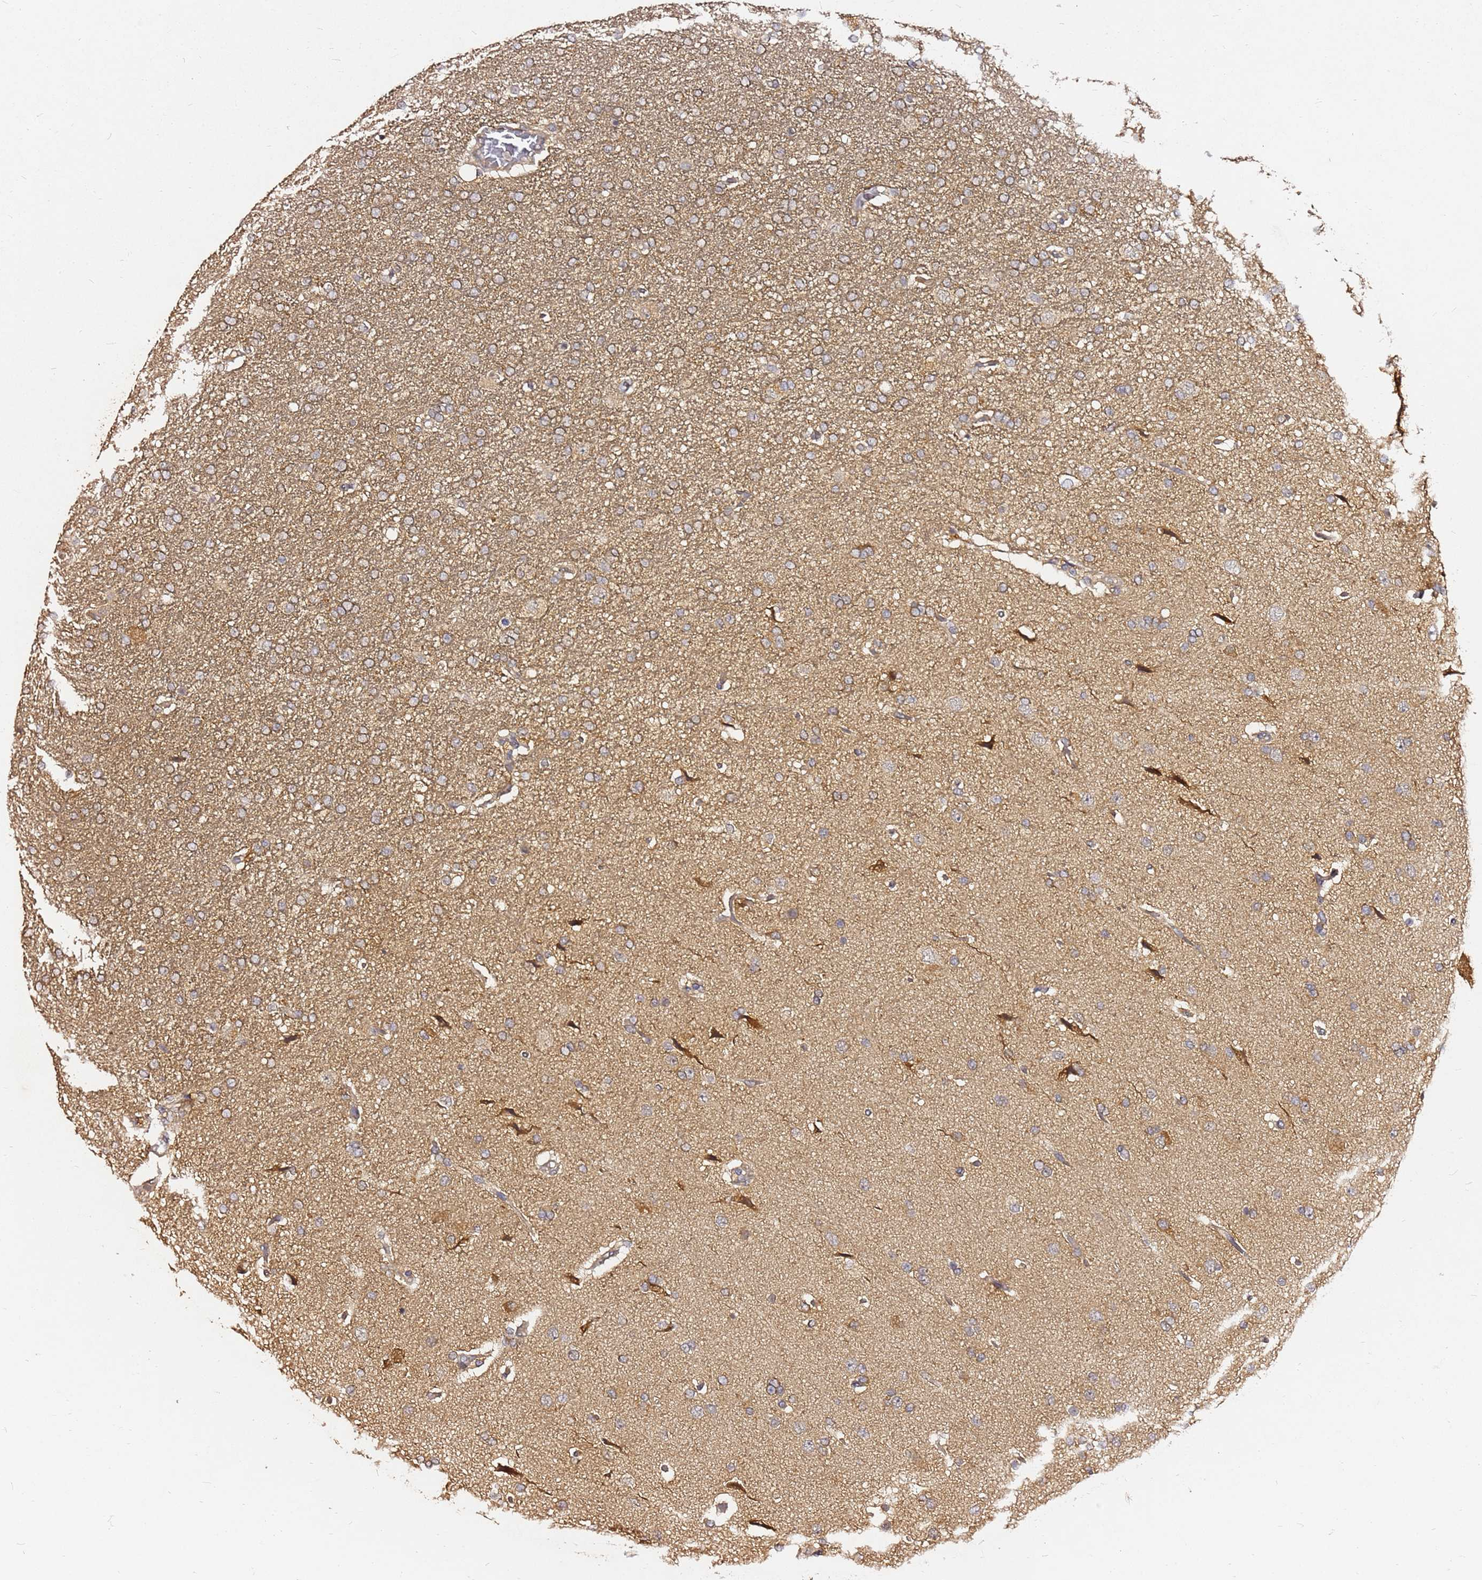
{"staining": {"intensity": "moderate", "quantity": ">75%", "location": "cytoplasmic/membranous"}, "tissue": "glioma", "cell_type": "Tumor cells", "image_type": "cancer", "snomed": [{"axis": "morphology", "description": "Glioma, malignant, High grade"}, {"axis": "topography", "description": "Brain"}], "caption": "IHC photomicrograph of glioma stained for a protein (brown), which demonstrates medium levels of moderate cytoplasmic/membranous positivity in approximately >75% of tumor cells.", "gene": "C6orf136", "patient": {"sex": "male", "age": 72}}